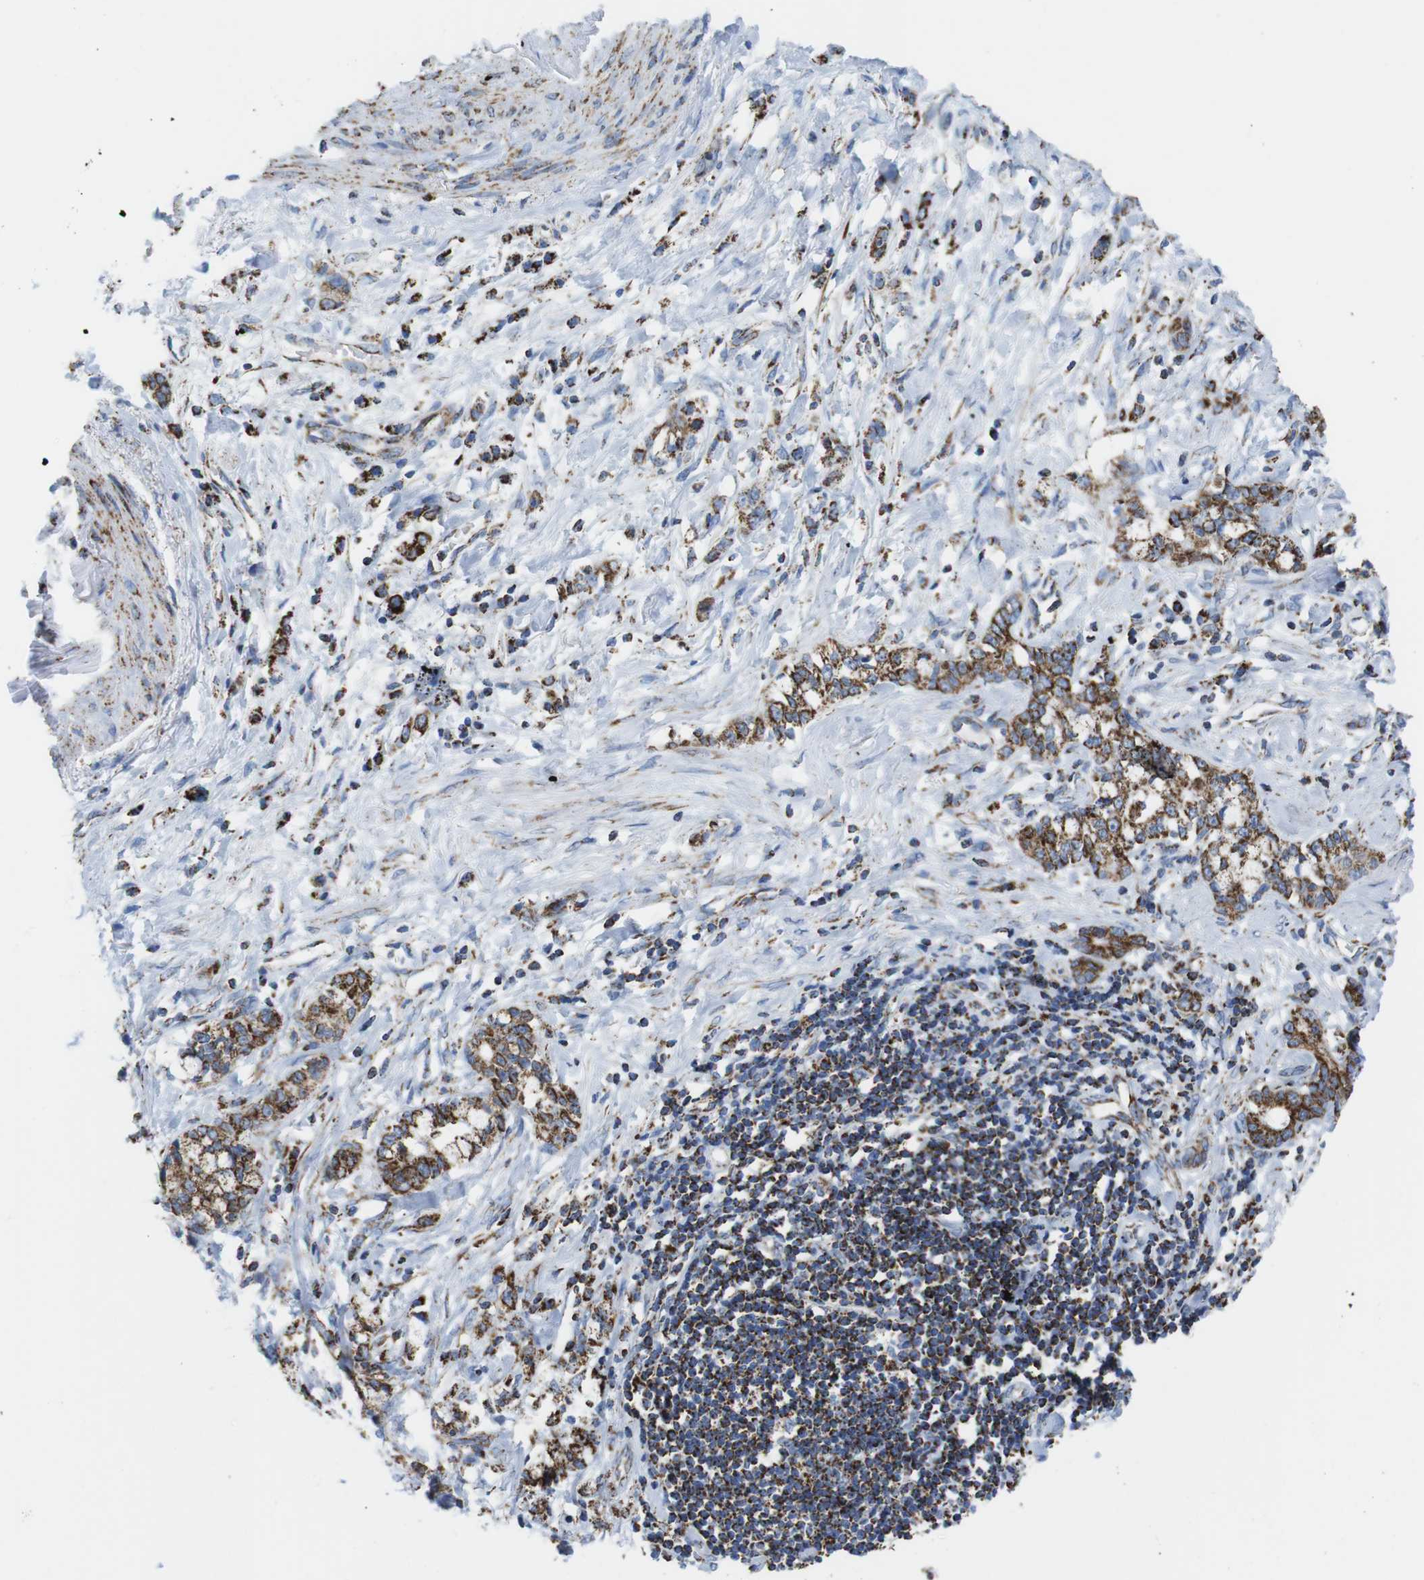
{"staining": {"intensity": "moderate", "quantity": ">75%", "location": "cytoplasmic/membranous"}, "tissue": "stomach cancer", "cell_type": "Tumor cells", "image_type": "cancer", "snomed": [{"axis": "morphology", "description": "Adenocarcinoma, NOS"}, {"axis": "topography", "description": "Stomach, lower"}], "caption": "The micrograph shows staining of adenocarcinoma (stomach), revealing moderate cytoplasmic/membranous protein staining (brown color) within tumor cells.", "gene": "ATP5PO", "patient": {"sex": "male", "age": 88}}